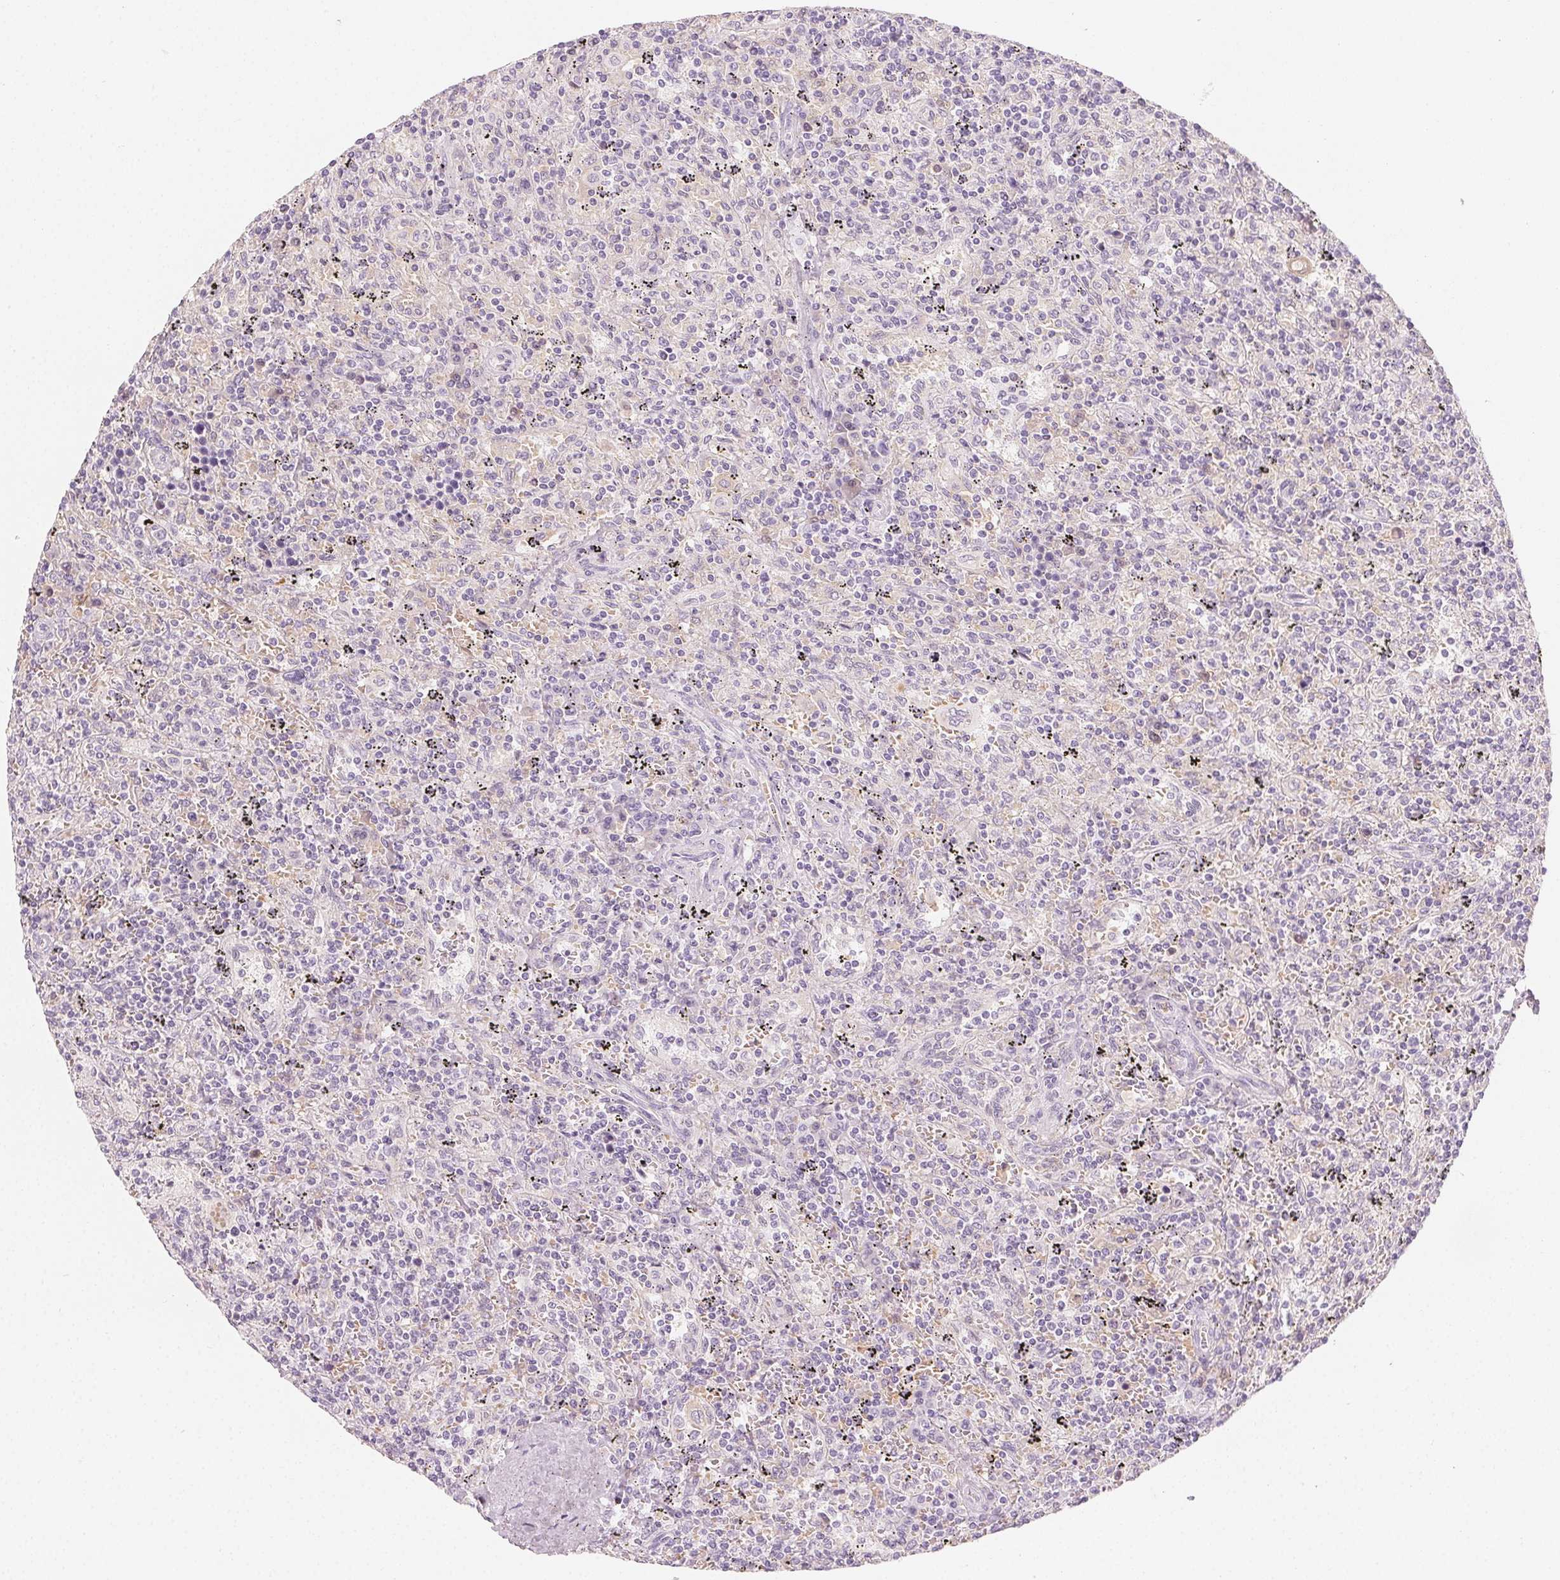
{"staining": {"intensity": "negative", "quantity": "none", "location": "none"}, "tissue": "lymphoma", "cell_type": "Tumor cells", "image_type": "cancer", "snomed": [{"axis": "morphology", "description": "Malignant lymphoma, non-Hodgkin's type, Low grade"}, {"axis": "topography", "description": "Spleen"}], "caption": "The IHC photomicrograph has no significant expression in tumor cells of lymphoma tissue.", "gene": "AFM", "patient": {"sex": "male", "age": 62}}